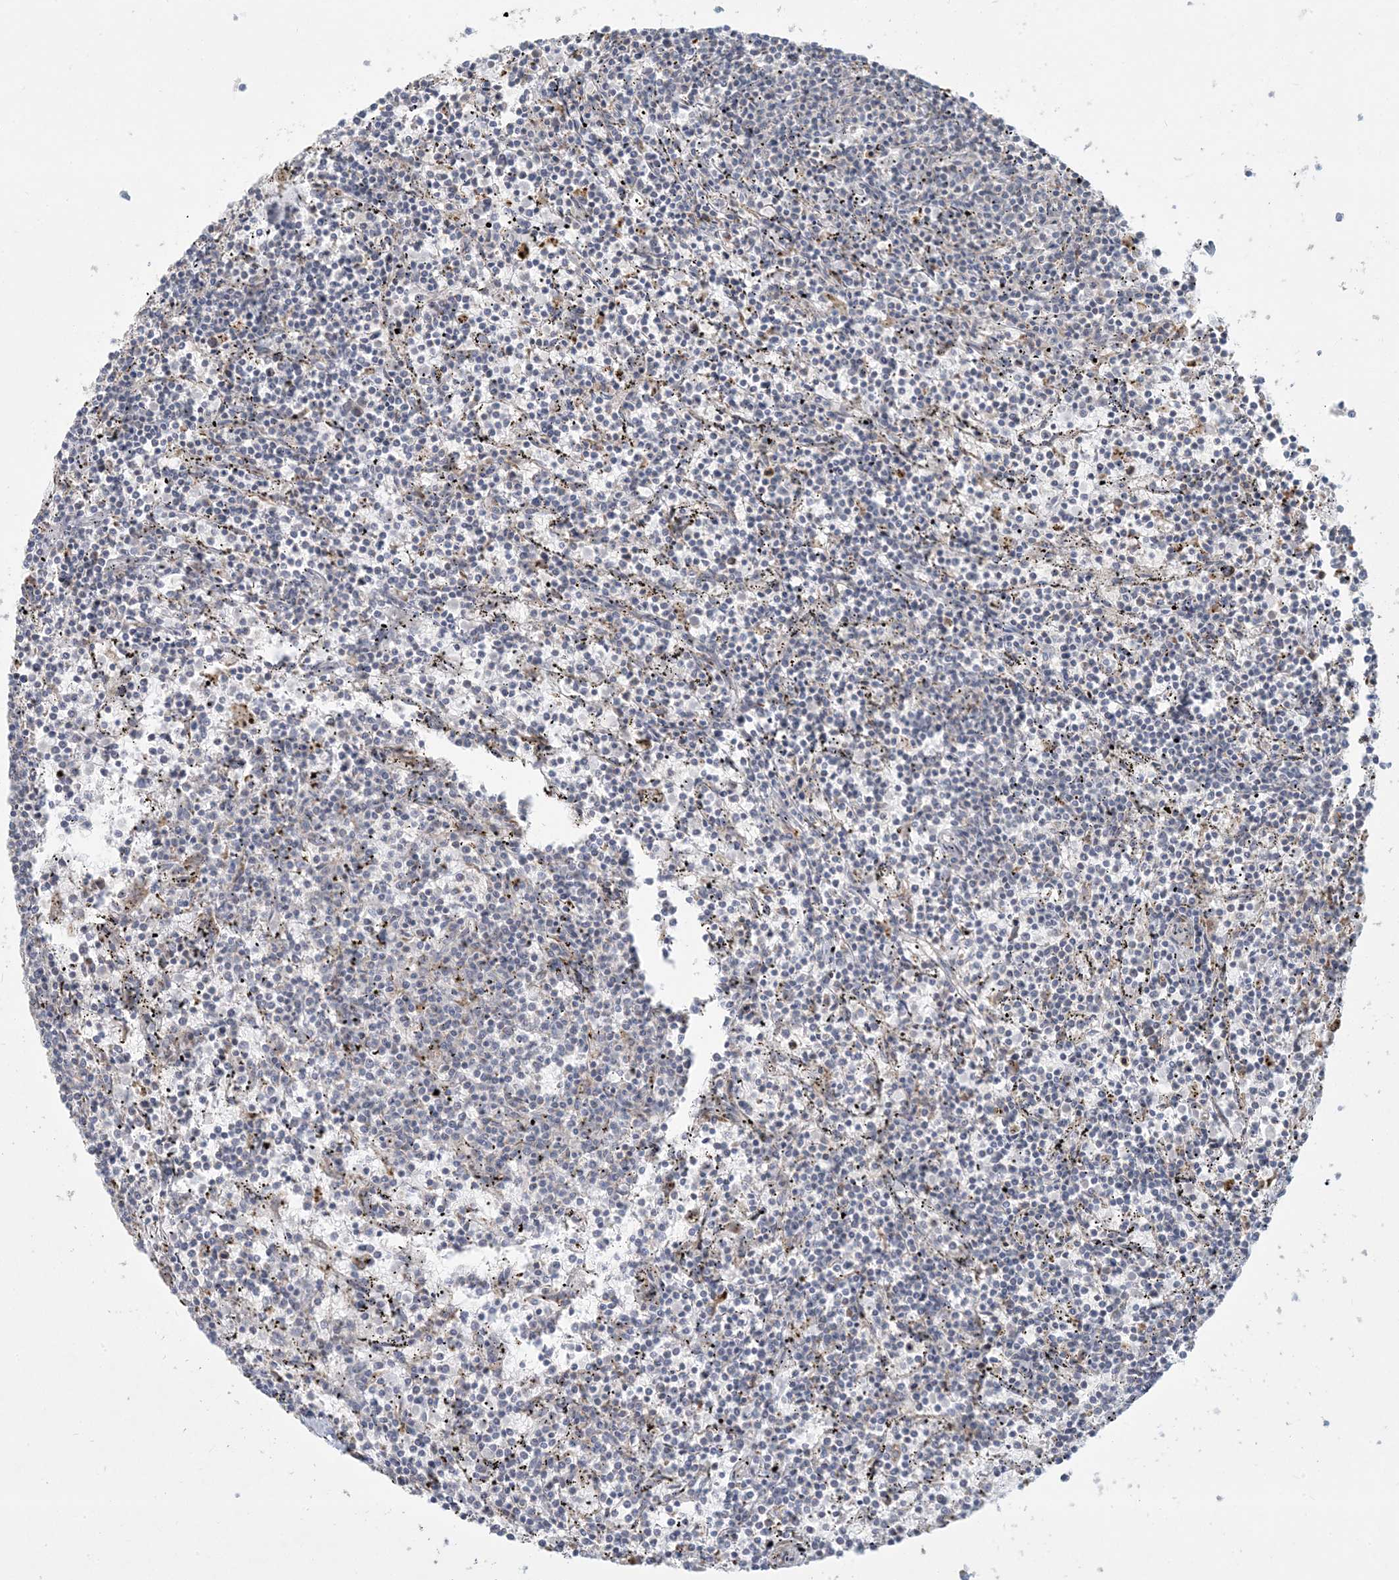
{"staining": {"intensity": "negative", "quantity": "none", "location": "none"}, "tissue": "lymphoma", "cell_type": "Tumor cells", "image_type": "cancer", "snomed": [{"axis": "morphology", "description": "Malignant lymphoma, non-Hodgkin's type, Low grade"}, {"axis": "topography", "description": "Spleen"}], "caption": "Immunohistochemical staining of human lymphoma displays no significant staining in tumor cells.", "gene": "MCAT", "patient": {"sex": "female", "age": 50}}